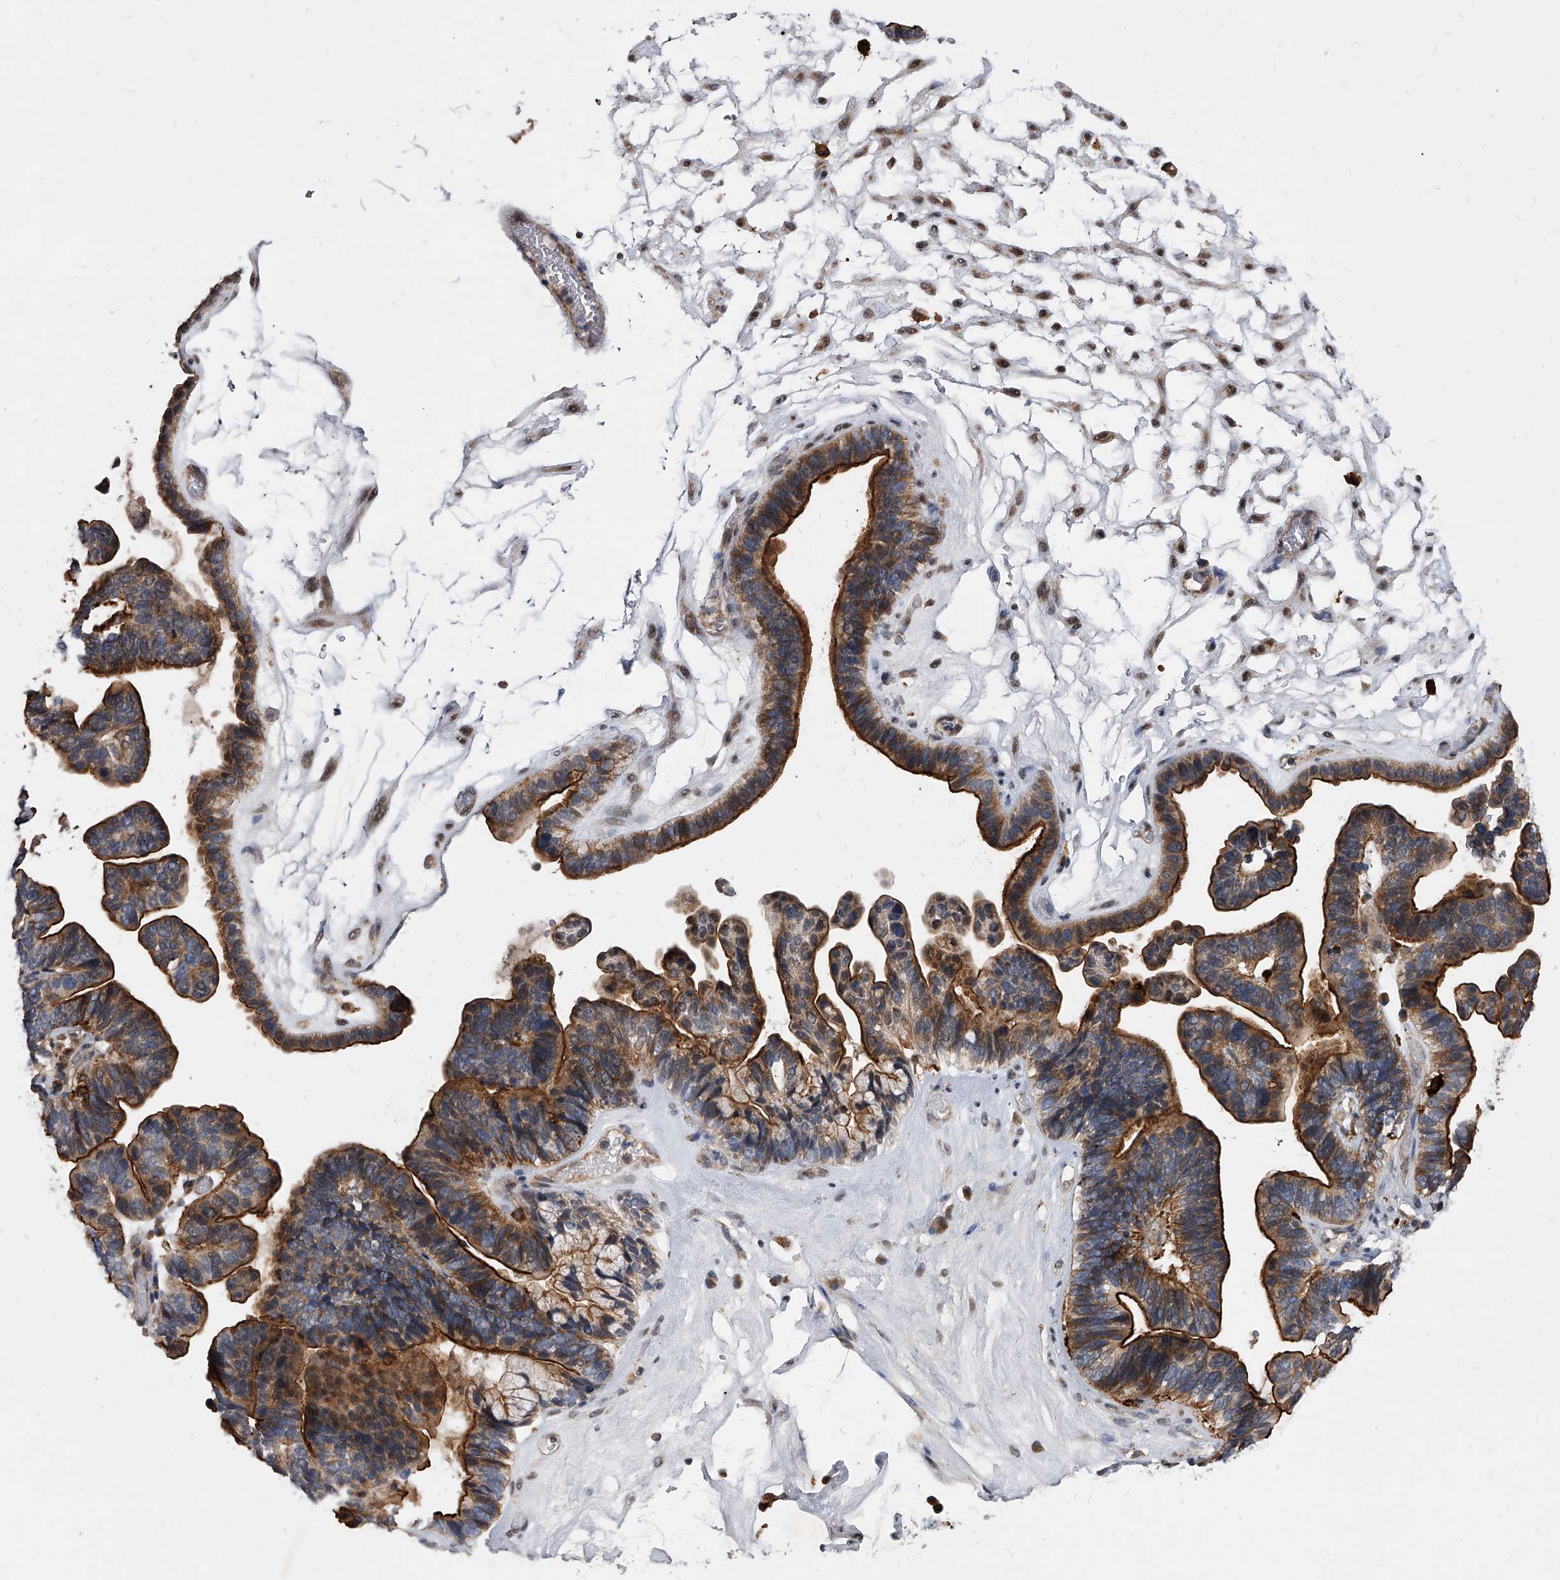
{"staining": {"intensity": "strong", "quantity": ">75%", "location": "cytoplasmic/membranous"}, "tissue": "ovarian cancer", "cell_type": "Tumor cells", "image_type": "cancer", "snomed": [{"axis": "morphology", "description": "Cystadenocarcinoma, serous, NOS"}, {"axis": "topography", "description": "Ovary"}], "caption": "A histopathology image showing strong cytoplasmic/membranous staining in about >75% of tumor cells in ovarian cancer, as visualized by brown immunohistochemical staining.", "gene": "SOBP", "patient": {"sex": "female", "age": 56}}